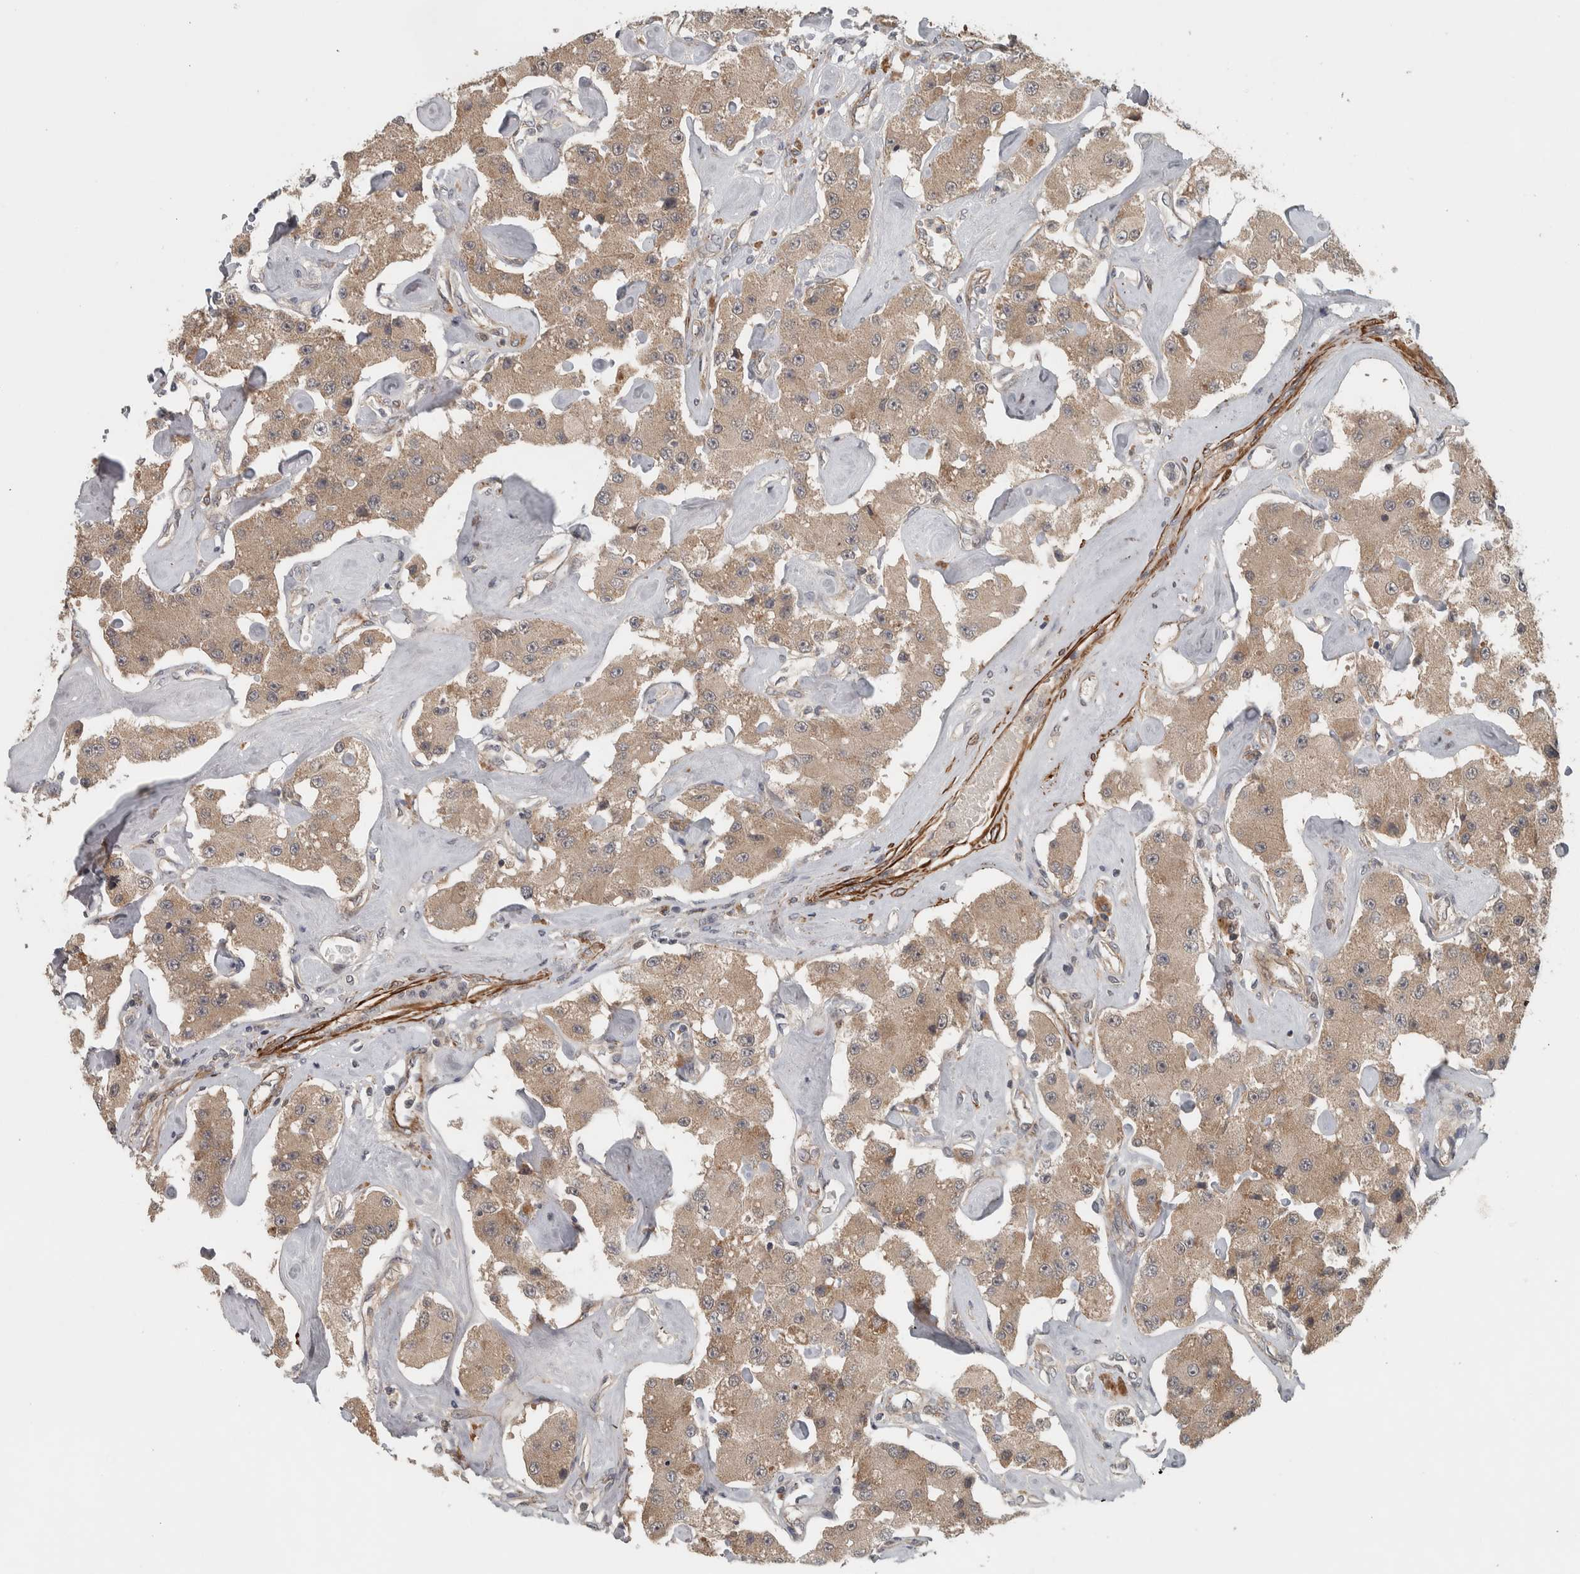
{"staining": {"intensity": "moderate", "quantity": ">75%", "location": "cytoplasmic/membranous"}, "tissue": "carcinoid", "cell_type": "Tumor cells", "image_type": "cancer", "snomed": [{"axis": "morphology", "description": "Carcinoid, malignant, NOS"}, {"axis": "topography", "description": "Pancreas"}], "caption": "Immunohistochemistry histopathology image of neoplastic tissue: carcinoid stained using IHC demonstrates medium levels of moderate protein expression localized specifically in the cytoplasmic/membranous of tumor cells, appearing as a cytoplasmic/membranous brown color.", "gene": "LBHD1", "patient": {"sex": "male", "age": 41}}